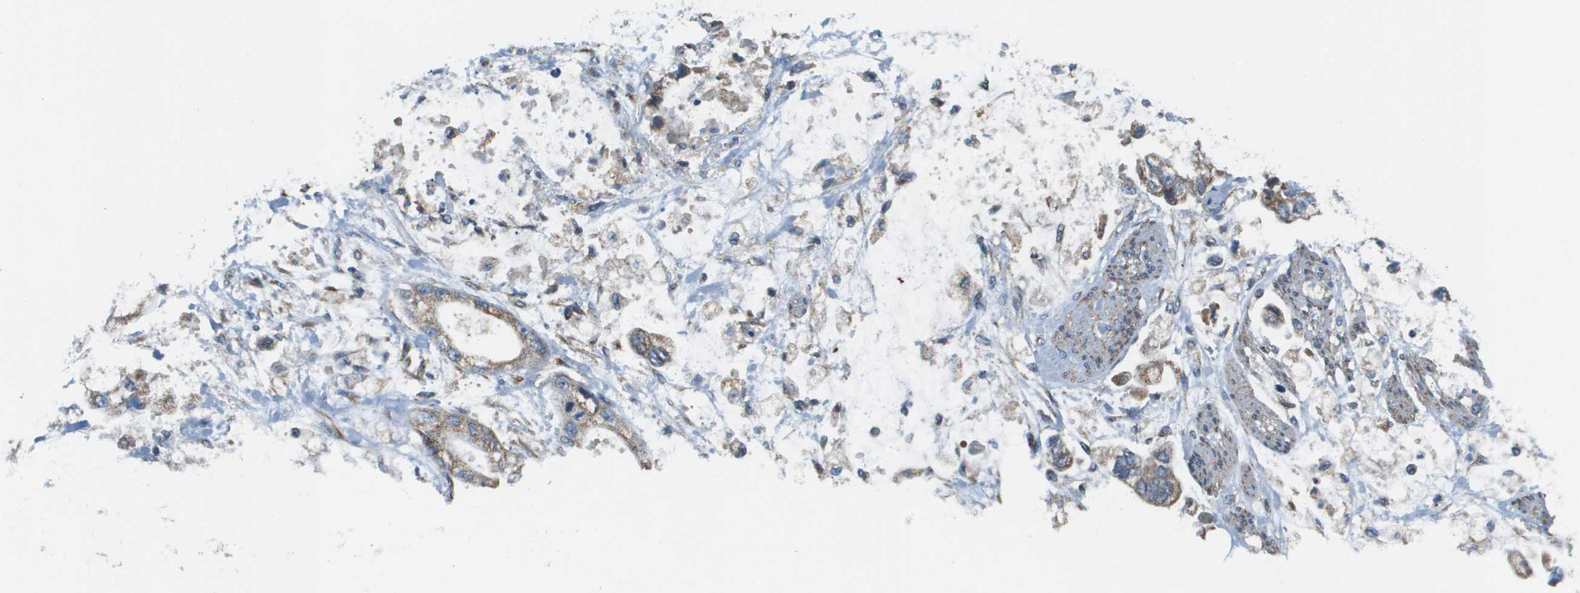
{"staining": {"intensity": "moderate", "quantity": ">75%", "location": "cytoplasmic/membranous"}, "tissue": "stomach cancer", "cell_type": "Tumor cells", "image_type": "cancer", "snomed": [{"axis": "morphology", "description": "Normal tissue, NOS"}, {"axis": "morphology", "description": "Adenocarcinoma, NOS"}, {"axis": "topography", "description": "Stomach"}], "caption": "Immunohistochemical staining of human stomach cancer reveals medium levels of moderate cytoplasmic/membranous expression in about >75% of tumor cells.", "gene": "NRK", "patient": {"sex": "male", "age": 62}}